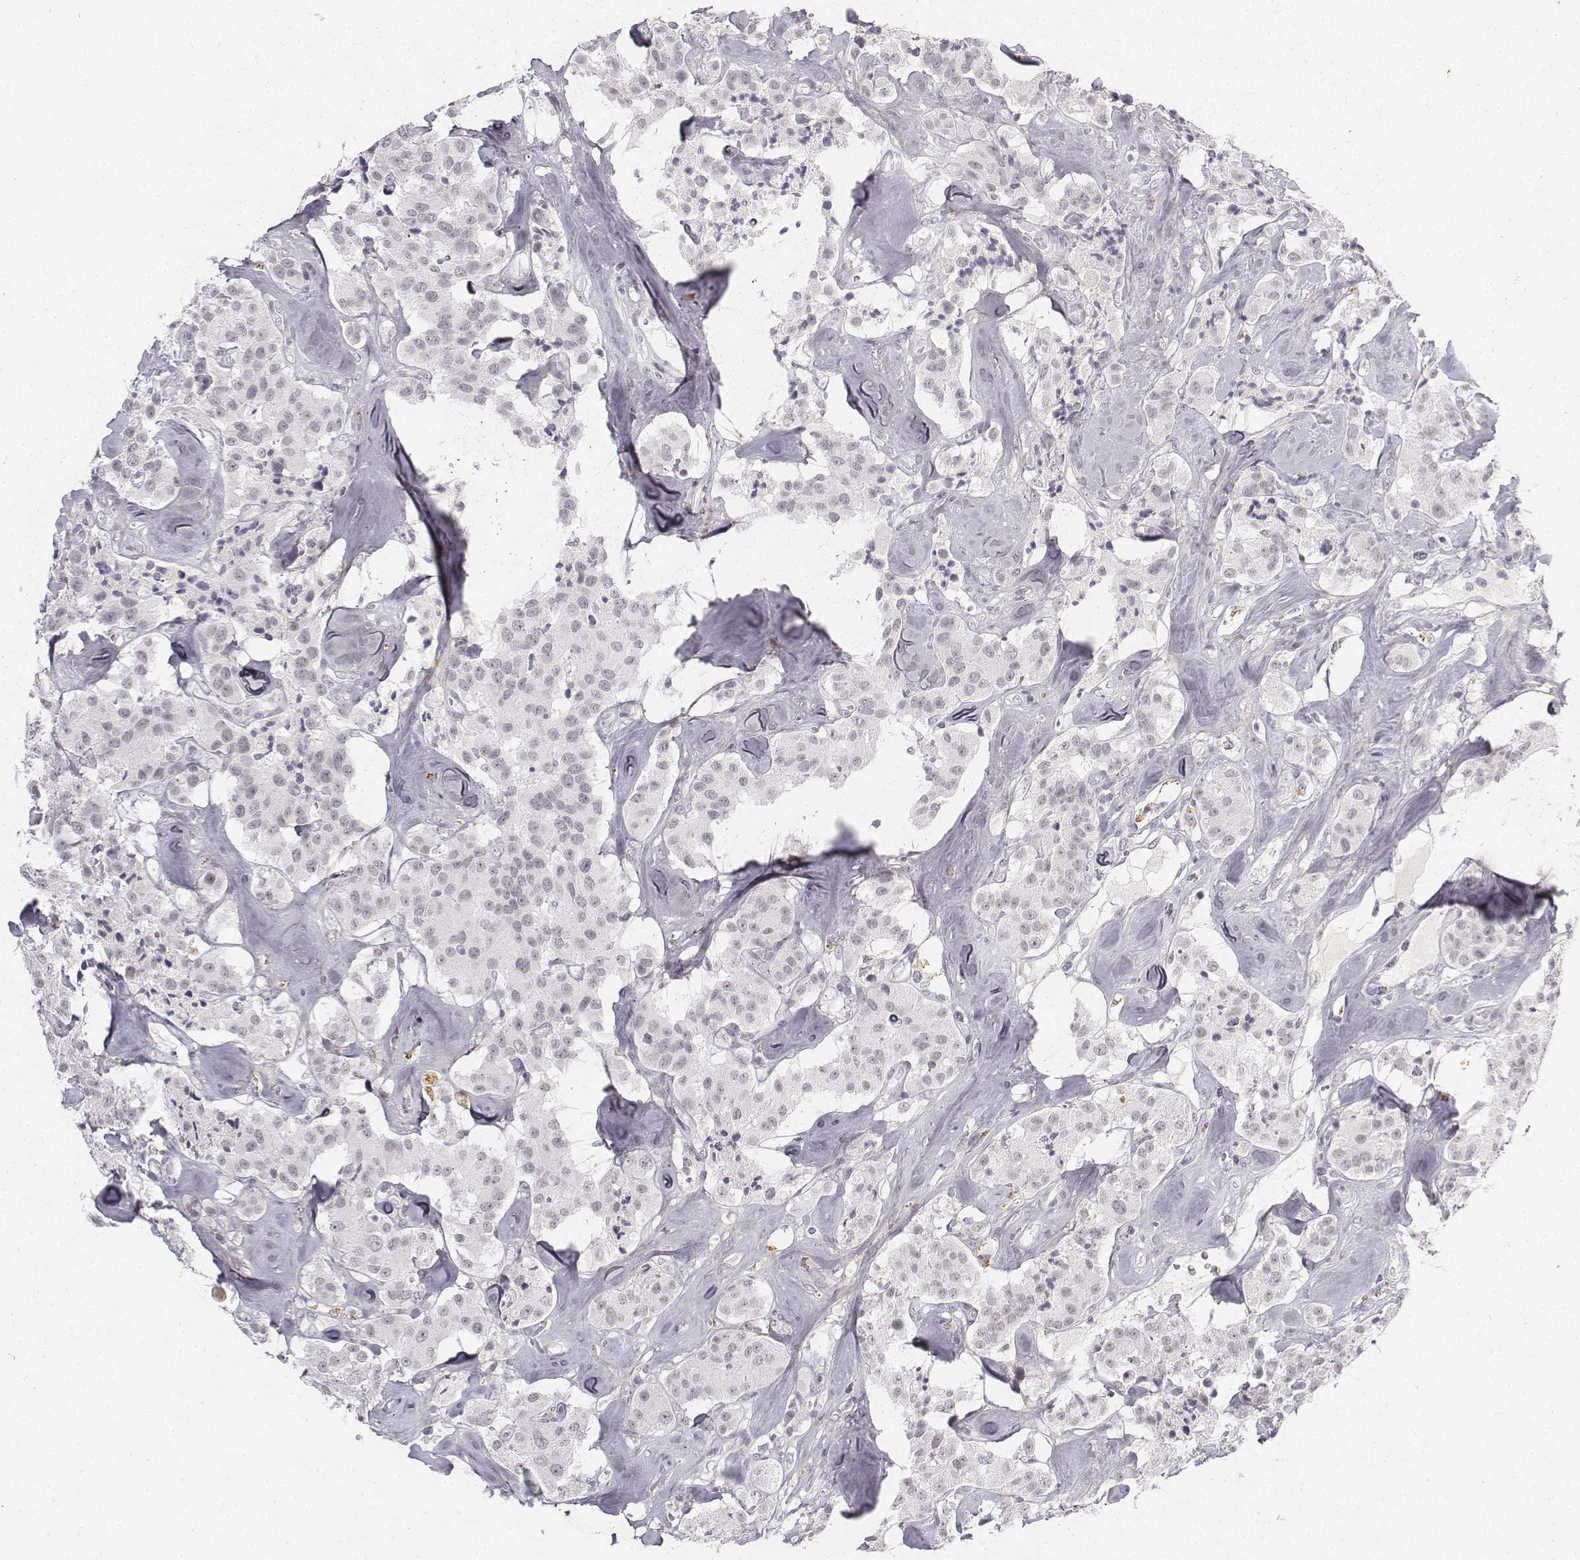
{"staining": {"intensity": "negative", "quantity": "none", "location": "none"}, "tissue": "carcinoid", "cell_type": "Tumor cells", "image_type": "cancer", "snomed": [{"axis": "morphology", "description": "Carcinoid, malignant, NOS"}, {"axis": "topography", "description": "Pancreas"}], "caption": "Immunohistochemical staining of human carcinoid reveals no significant positivity in tumor cells.", "gene": "KRT84", "patient": {"sex": "male", "age": 41}}